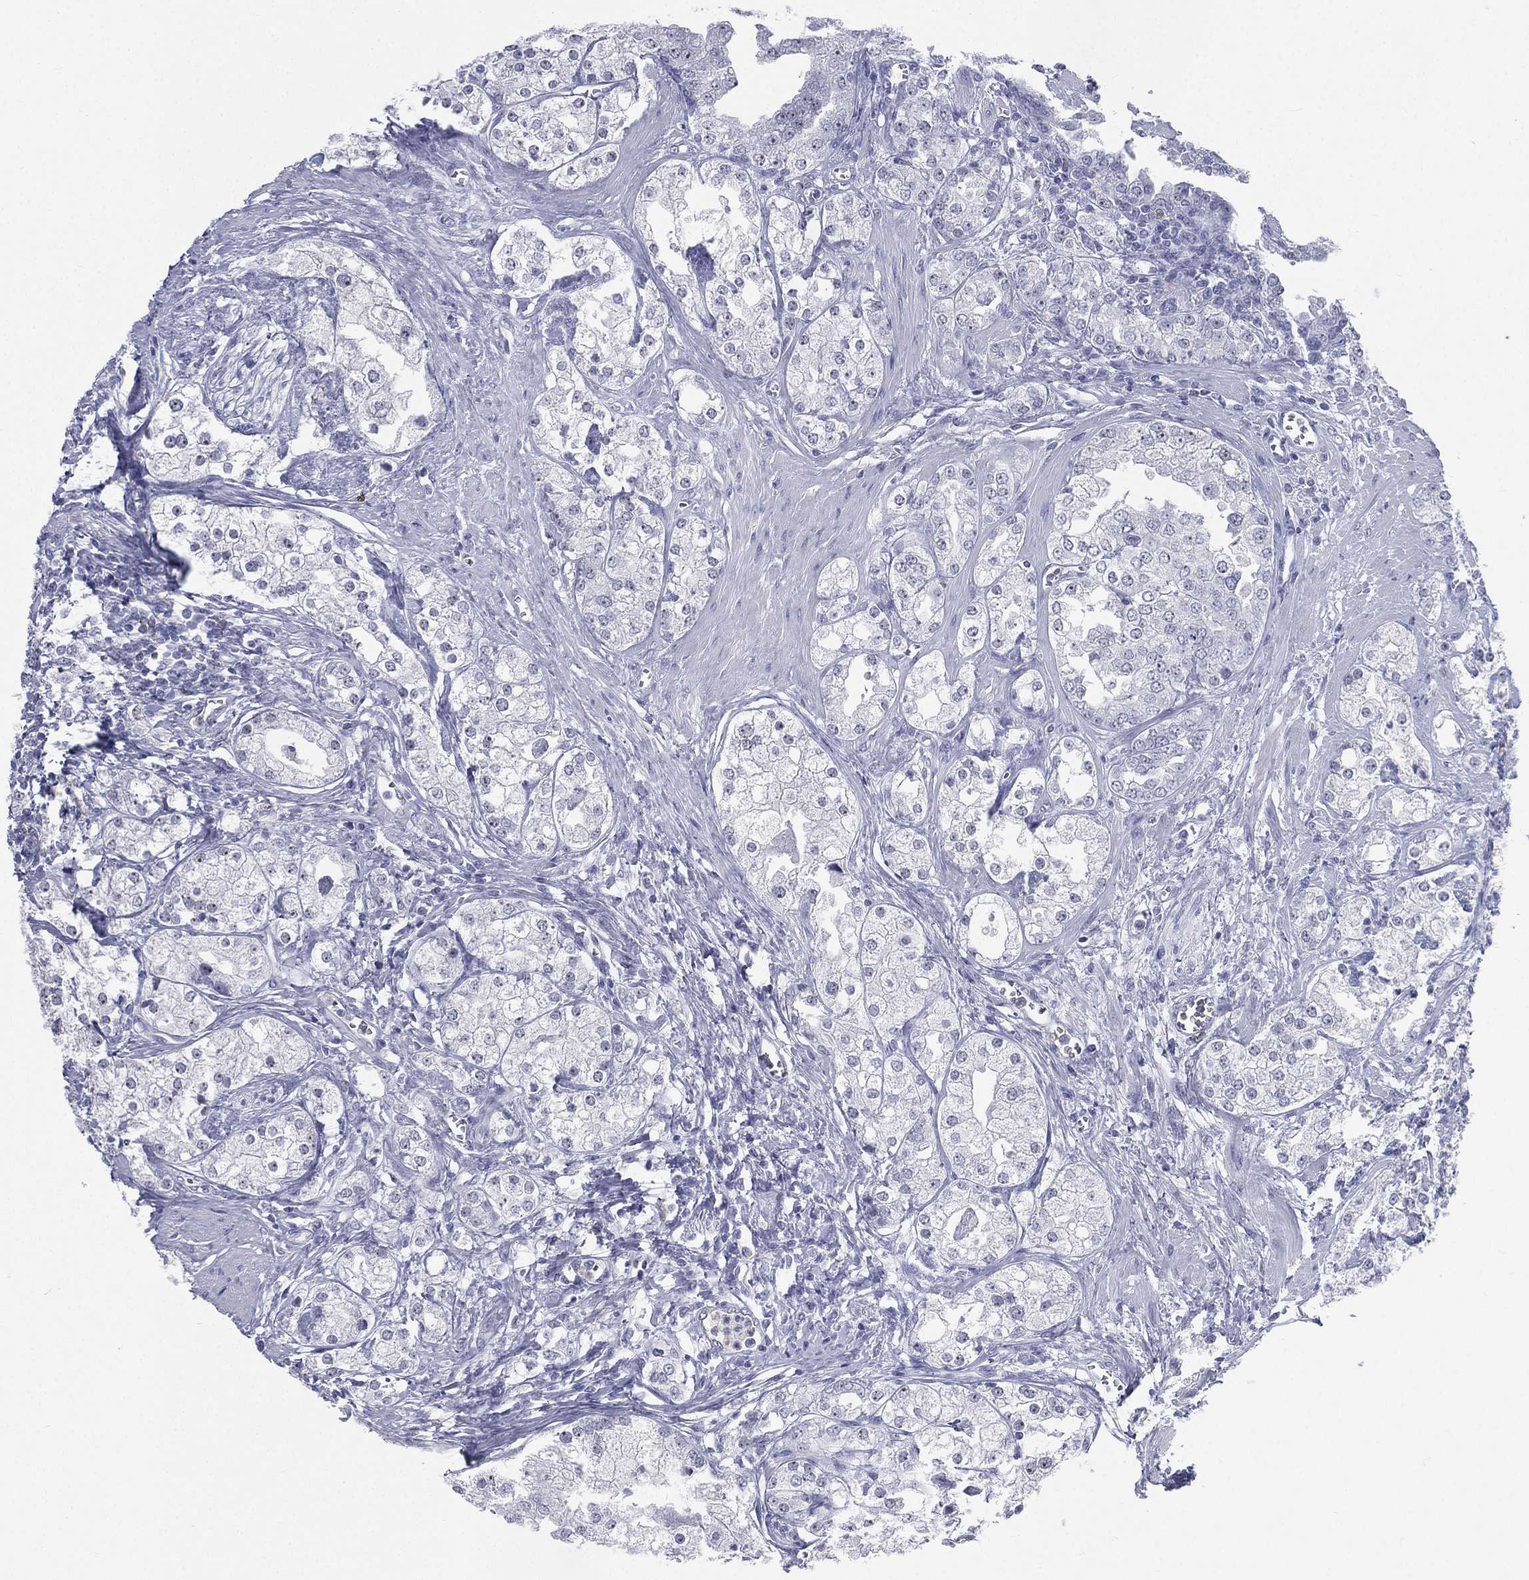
{"staining": {"intensity": "negative", "quantity": "none", "location": "none"}, "tissue": "prostate cancer", "cell_type": "Tumor cells", "image_type": "cancer", "snomed": [{"axis": "morphology", "description": "Adenocarcinoma, NOS"}, {"axis": "topography", "description": "Prostate and seminal vesicle, NOS"}, {"axis": "topography", "description": "Prostate"}], "caption": "Immunohistochemistry (IHC) micrograph of human prostate cancer stained for a protein (brown), which demonstrates no staining in tumor cells.", "gene": "CD22", "patient": {"sex": "male", "age": 62}}